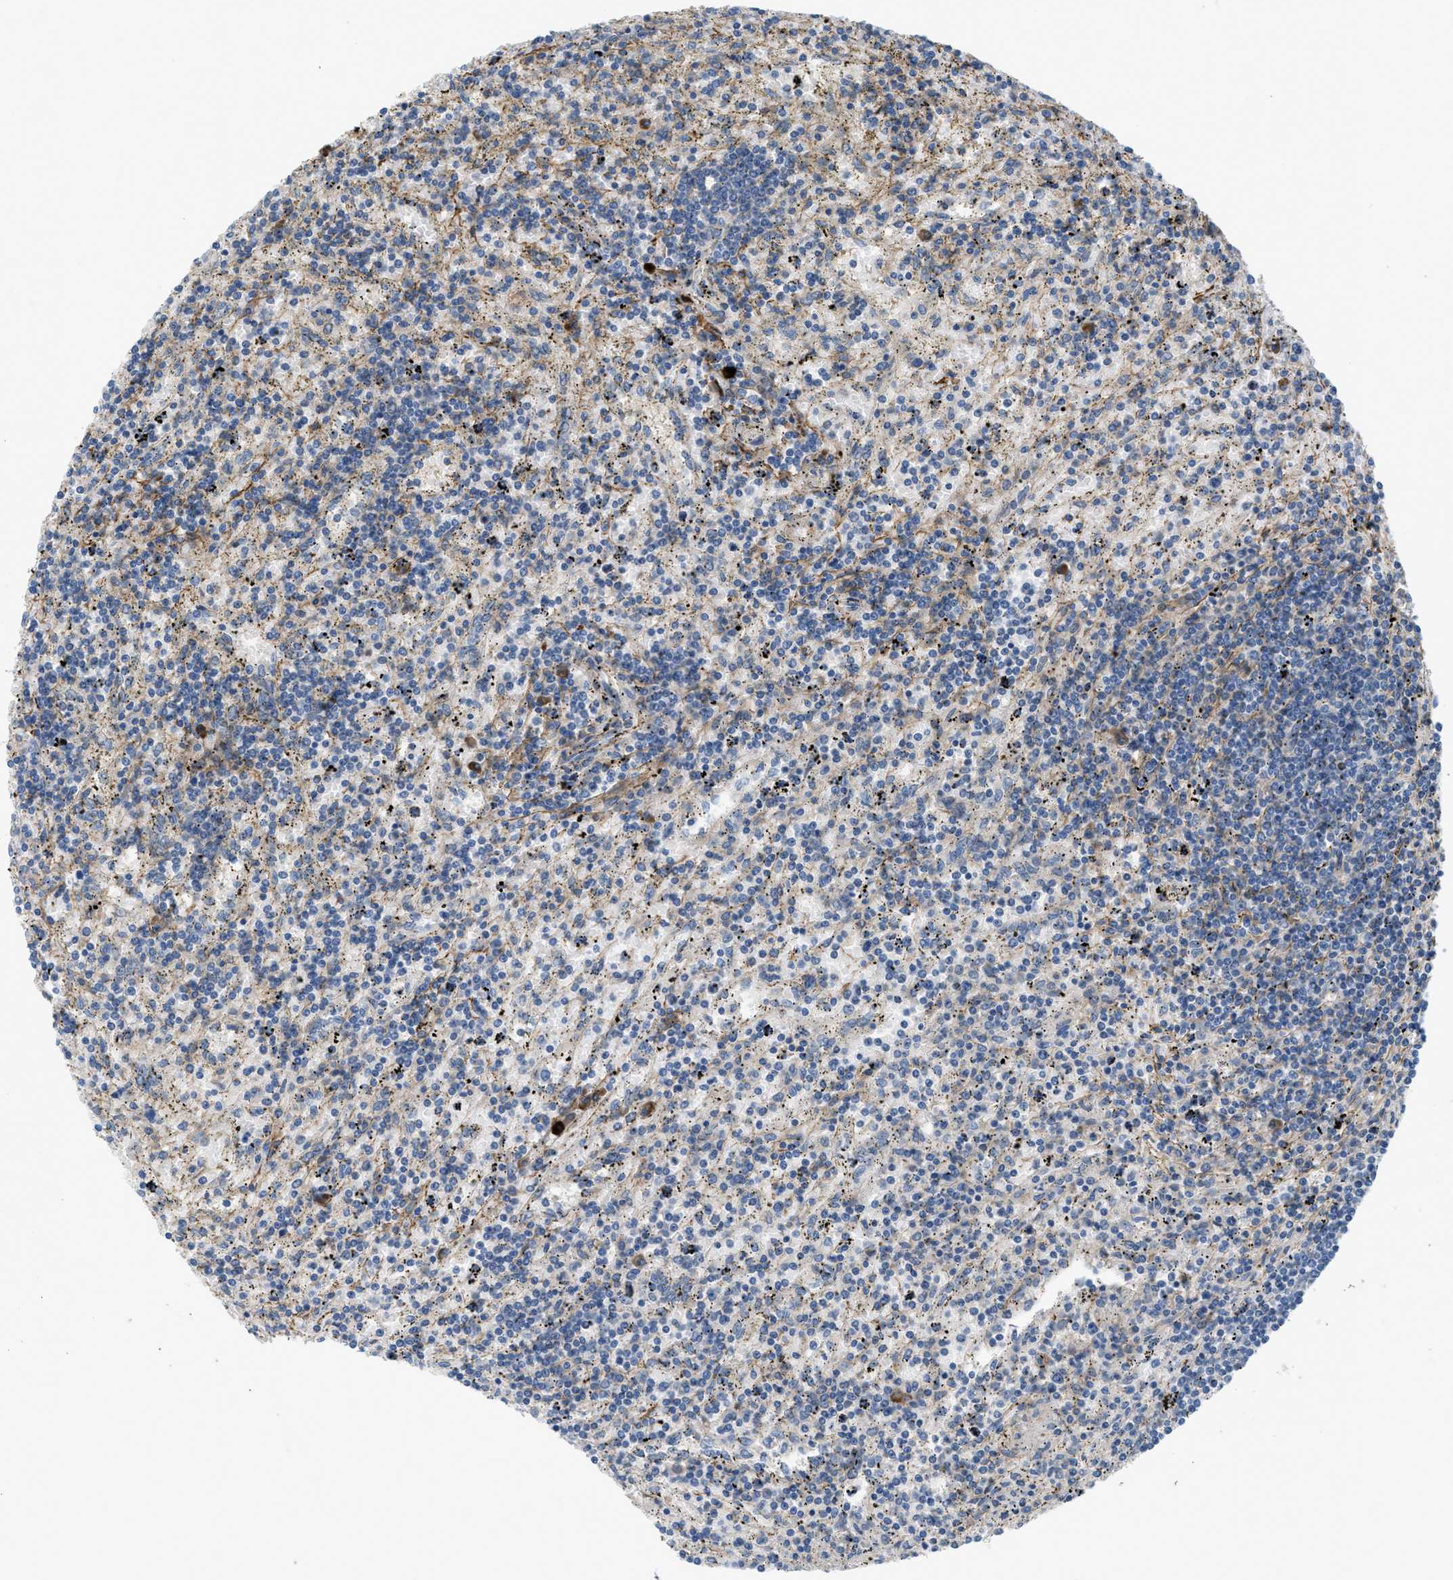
{"staining": {"intensity": "negative", "quantity": "none", "location": "none"}, "tissue": "lymphoma", "cell_type": "Tumor cells", "image_type": "cancer", "snomed": [{"axis": "morphology", "description": "Malignant lymphoma, non-Hodgkin's type, Low grade"}, {"axis": "topography", "description": "Spleen"}], "caption": "Immunohistochemical staining of human low-grade malignant lymphoma, non-Hodgkin's type displays no significant staining in tumor cells.", "gene": "BMPR1A", "patient": {"sex": "male", "age": 76}}